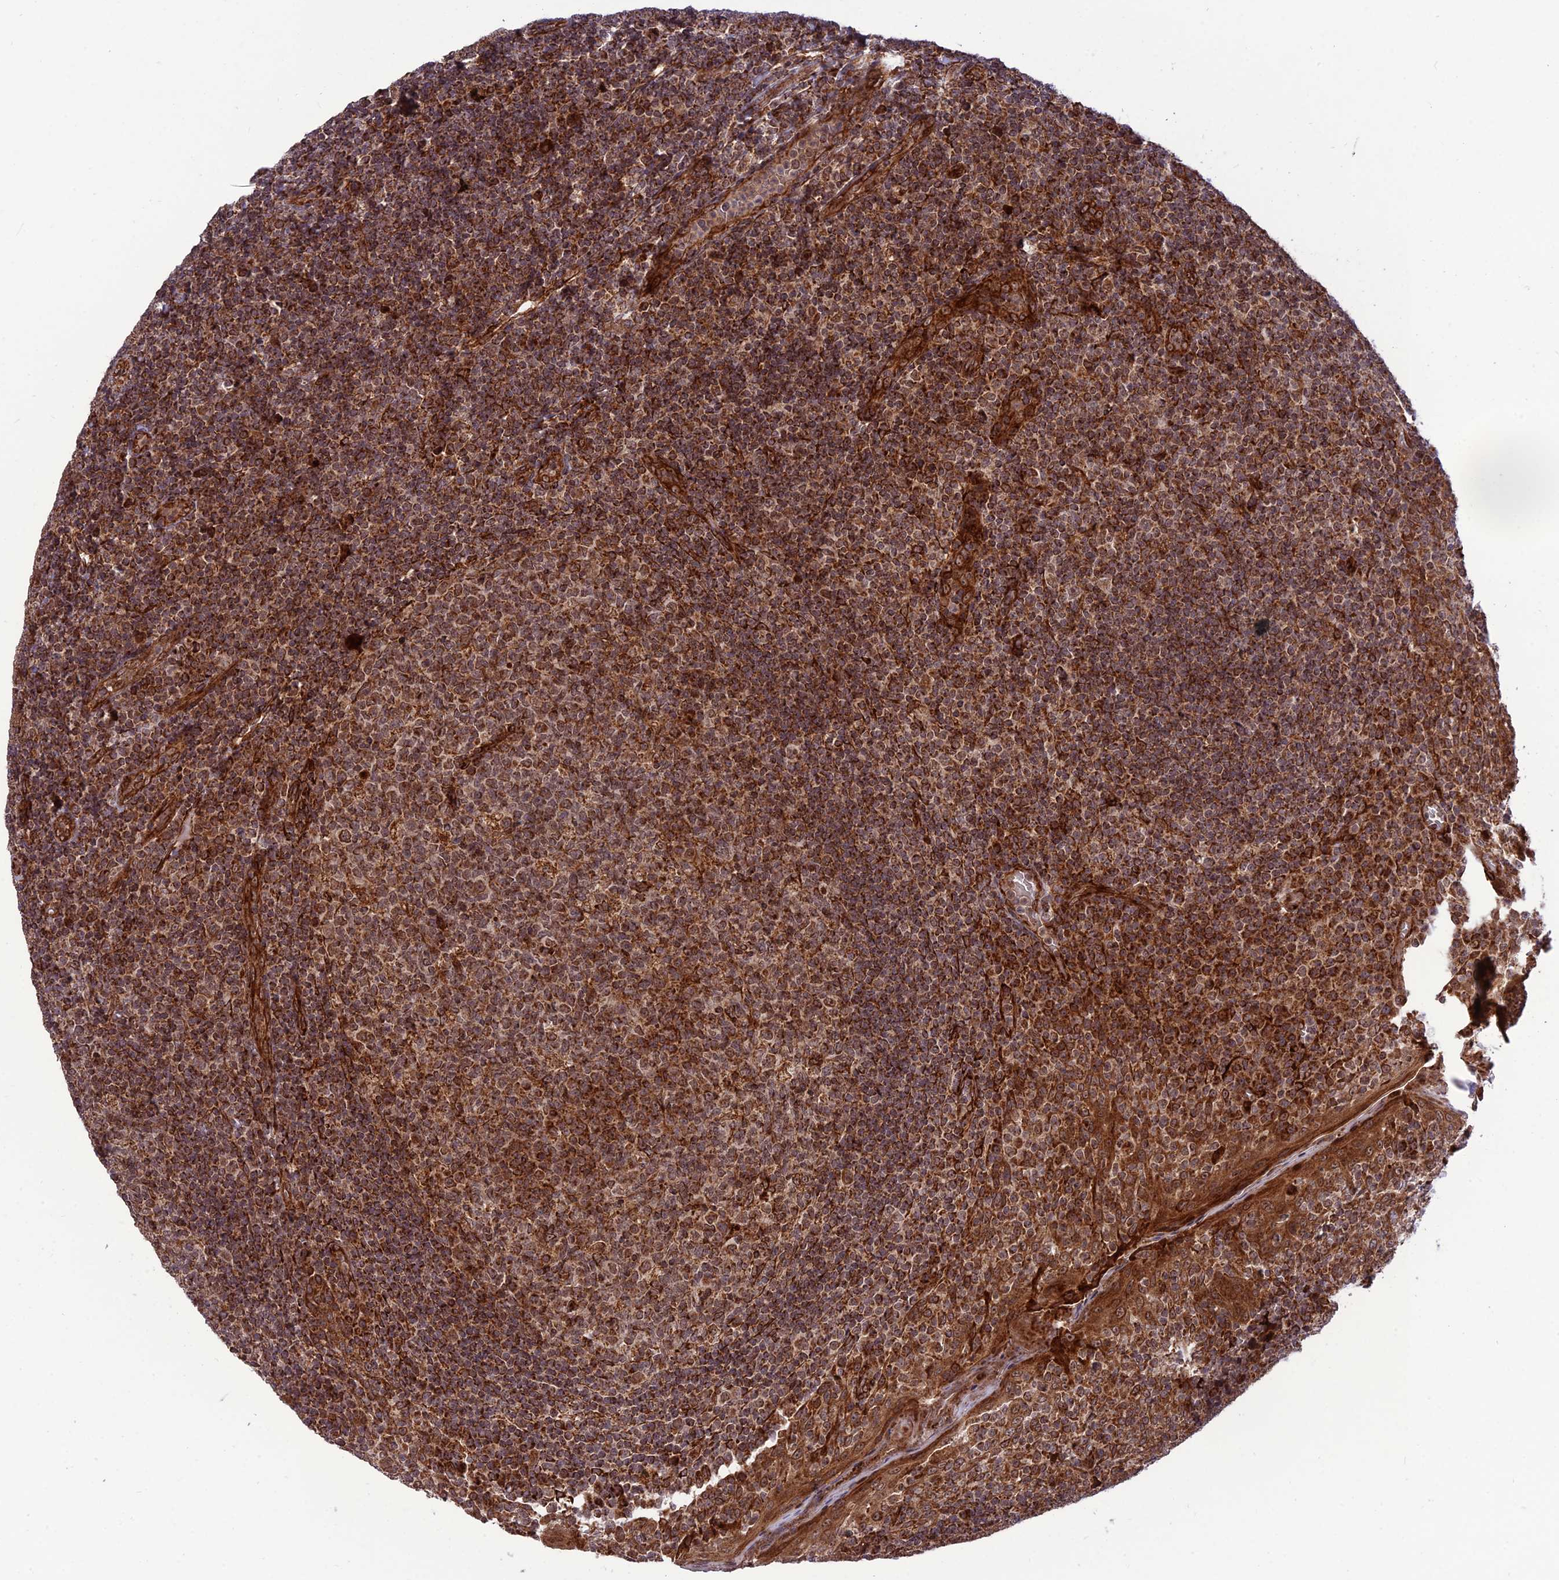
{"staining": {"intensity": "strong", "quantity": ">75%", "location": "cytoplasmic/membranous"}, "tissue": "tonsil", "cell_type": "Germinal center cells", "image_type": "normal", "snomed": [{"axis": "morphology", "description": "Normal tissue, NOS"}, {"axis": "topography", "description": "Tonsil"}], "caption": "A brown stain labels strong cytoplasmic/membranous staining of a protein in germinal center cells of unremarkable tonsil.", "gene": "CRTAP", "patient": {"sex": "female", "age": 19}}